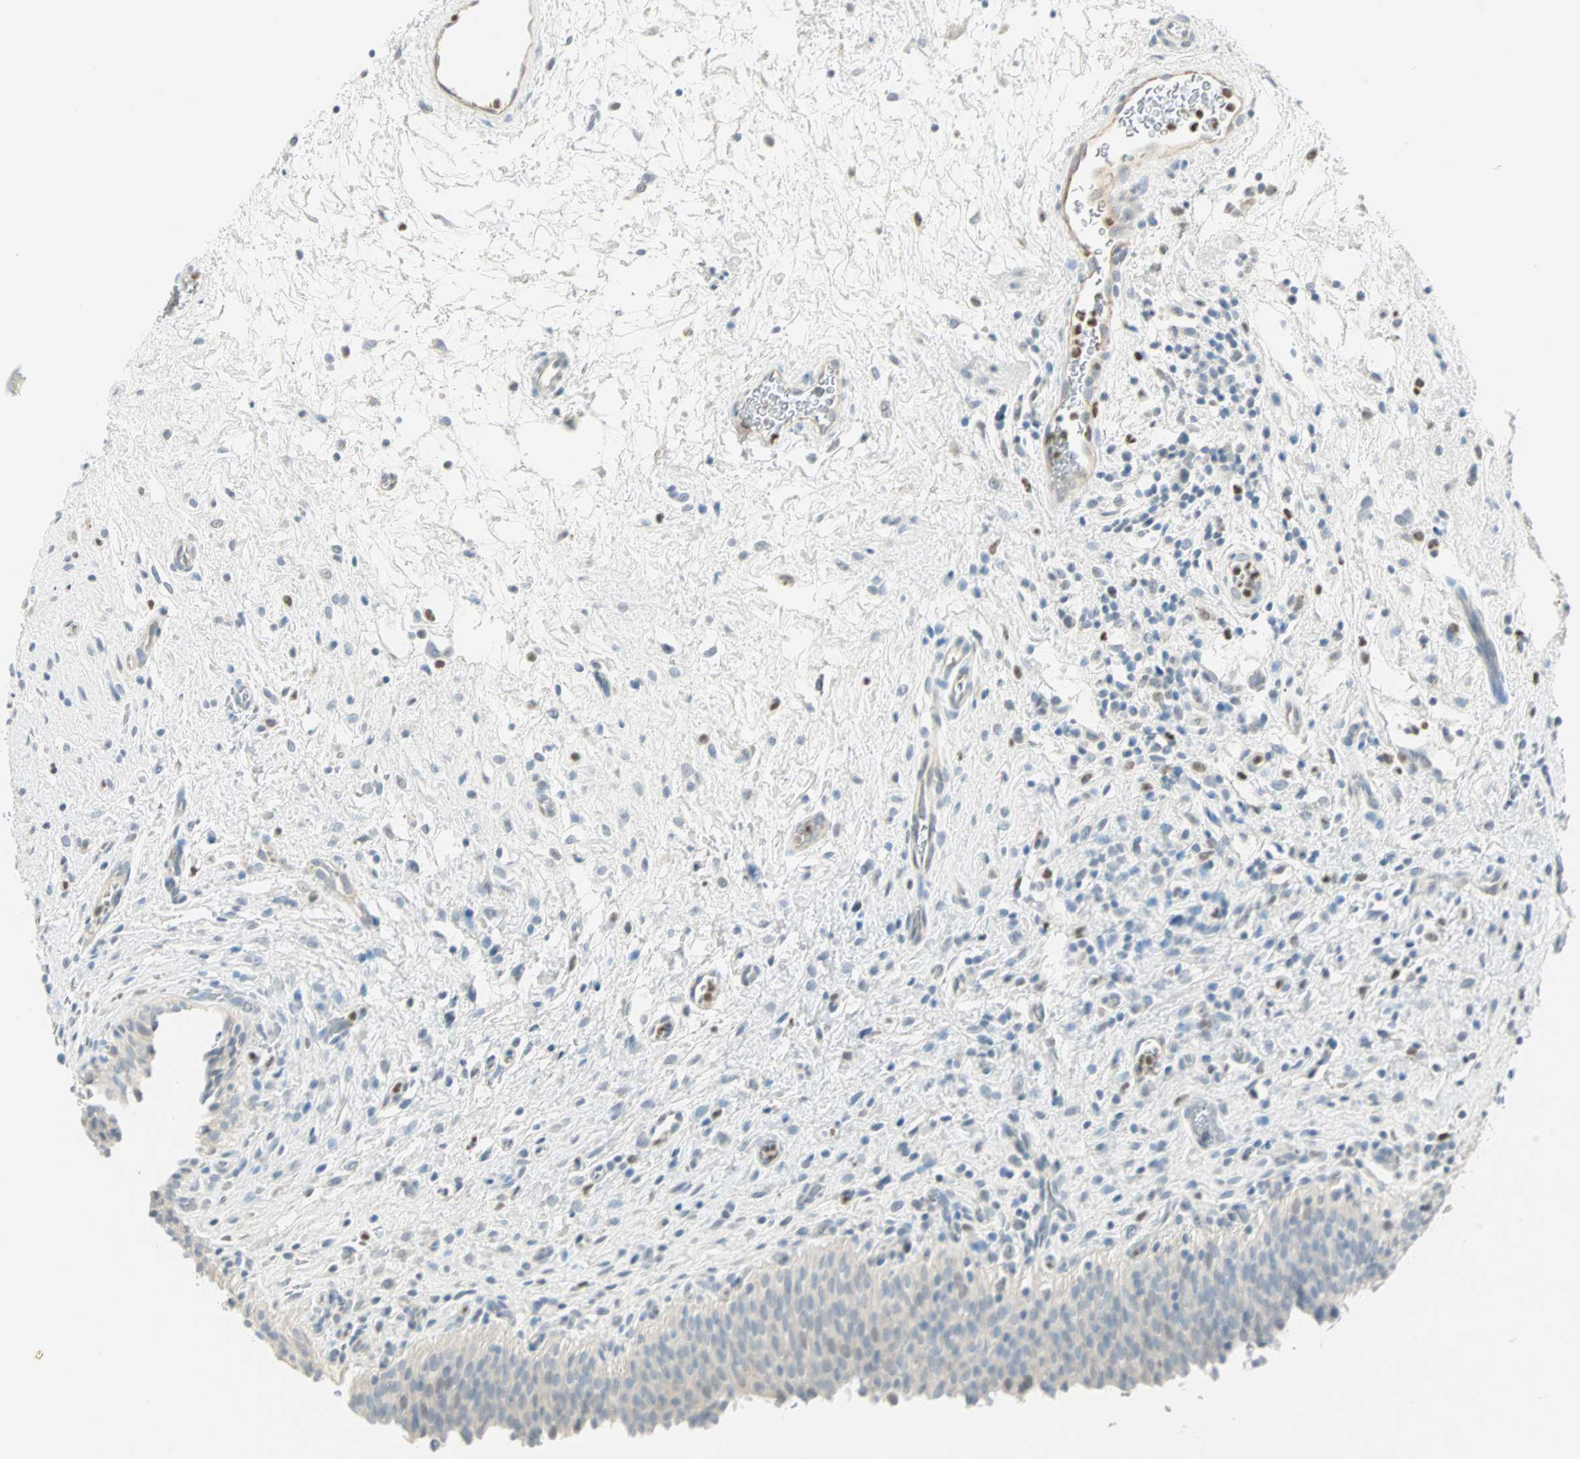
{"staining": {"intensity": "weak", "quantity": "25%-75%", "location": "cytoplasmic/membranous"}, "tissue": "urinary bladder", "cell_type": "Urothelial cells", "image_type": "normal", "snomed": [{"axis": "morphology", "description": "Normal tissue, NOS"}, {"axis": "topography", "description": "Urinary bladder"}], "caption": "Immunohistochemistry photomicrograph of normal human urinary bladder stained for a protein (brown), which exhibits low levels of weak cytoplasmic/membranous expression in approximately 25%-75% of urothelial cells.", "gene": "MLLT10", "patient": {"sex": "male", "age": 51}}